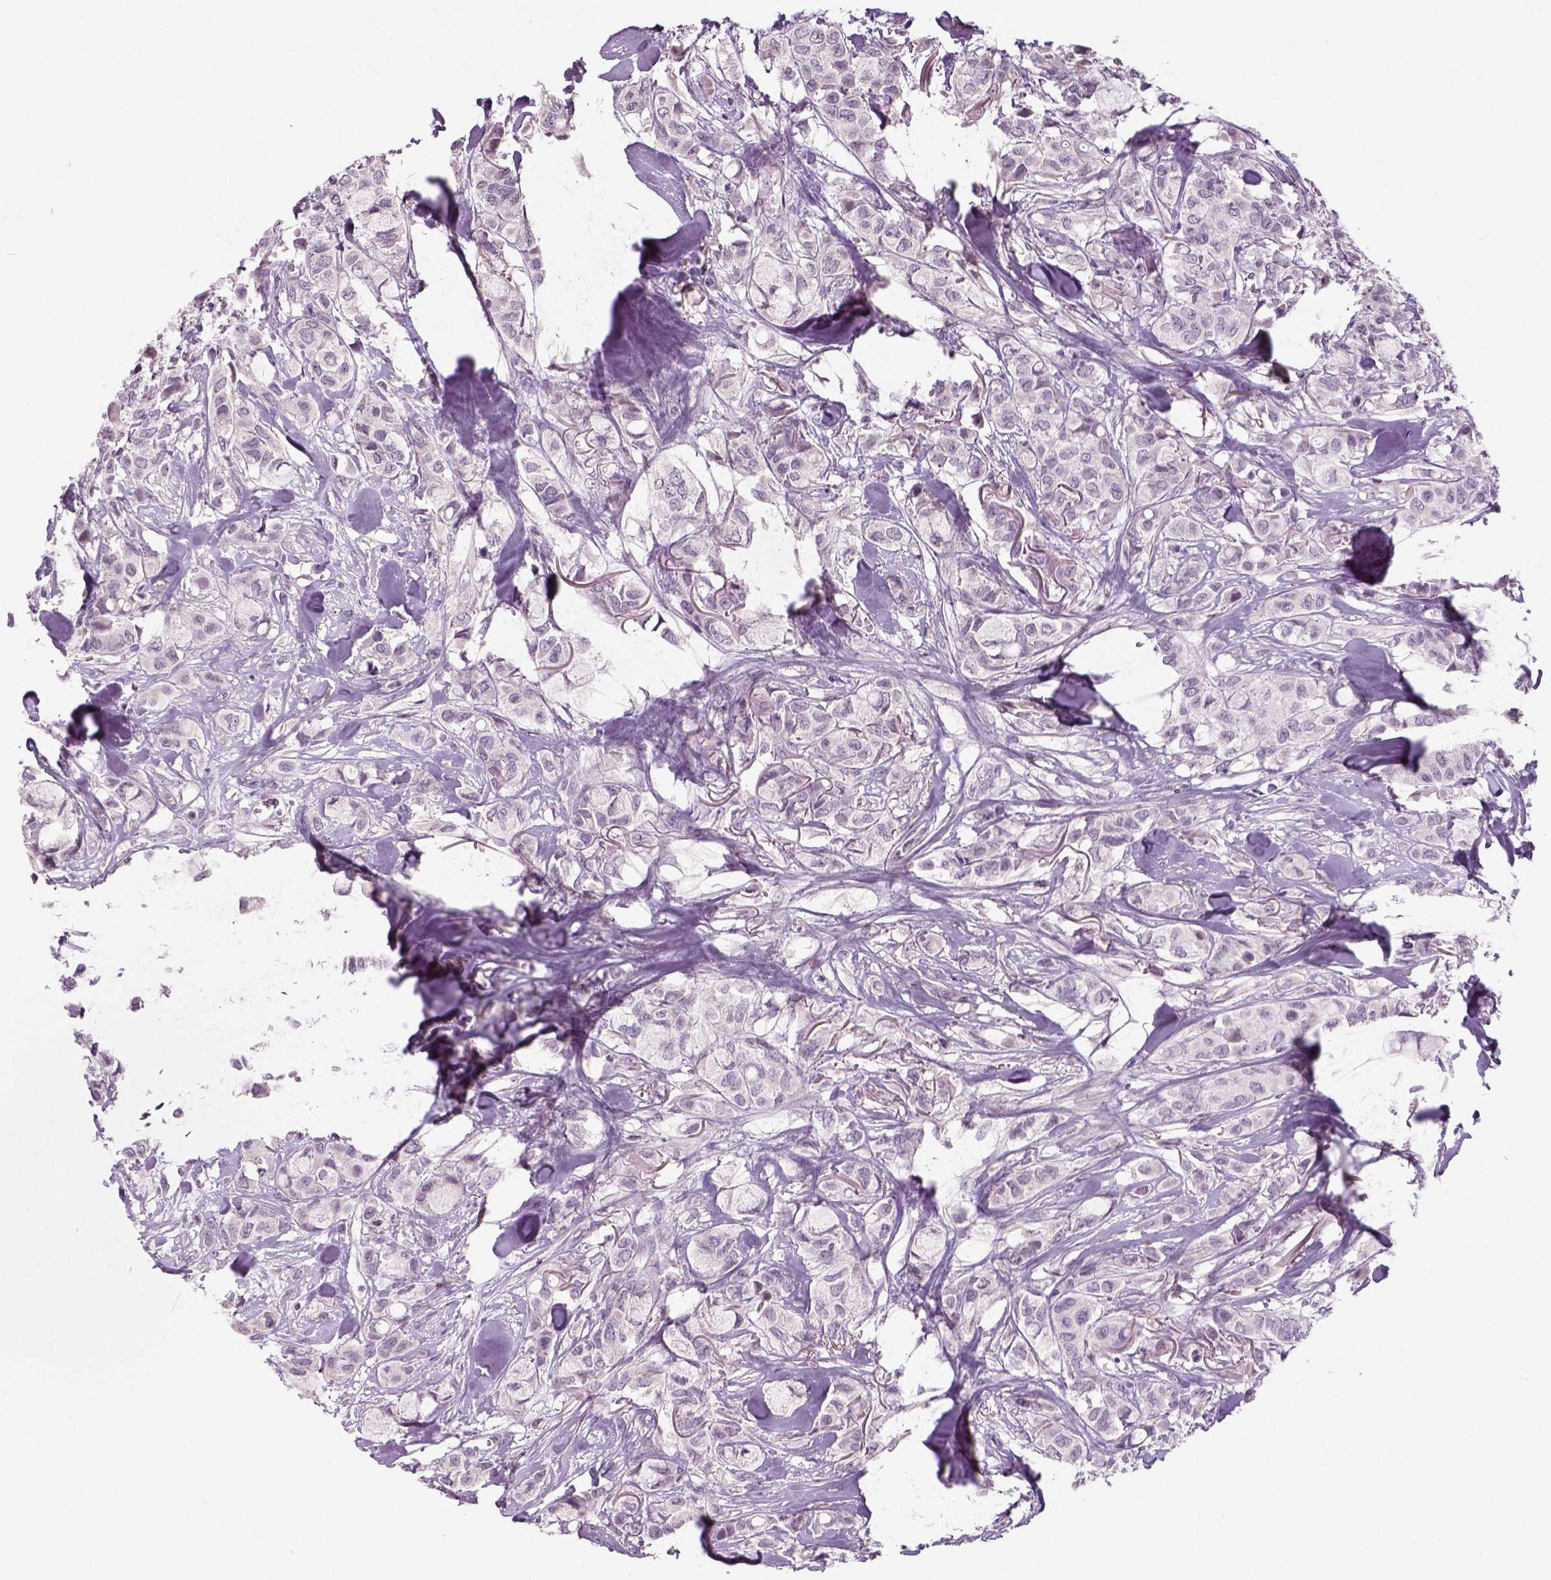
{"staining": {"intensity": "negative", "quantity": "none", "location": "none"}, "tissue": "breast cancer", "cell_type": "Tumor cells", "image_type": "cancer", "snomed": [{"axis": "morphology", "description": "Duct carcinoma"}, {"axis": "topography", "description": "Breast"}], "caption": "Breast cancer (intraductal carcinoma) stained for a protein using IHC exhibits no expression tumor cells.", "gene": "NECAB1", "patient": {"sex": "female", "age": 85}}